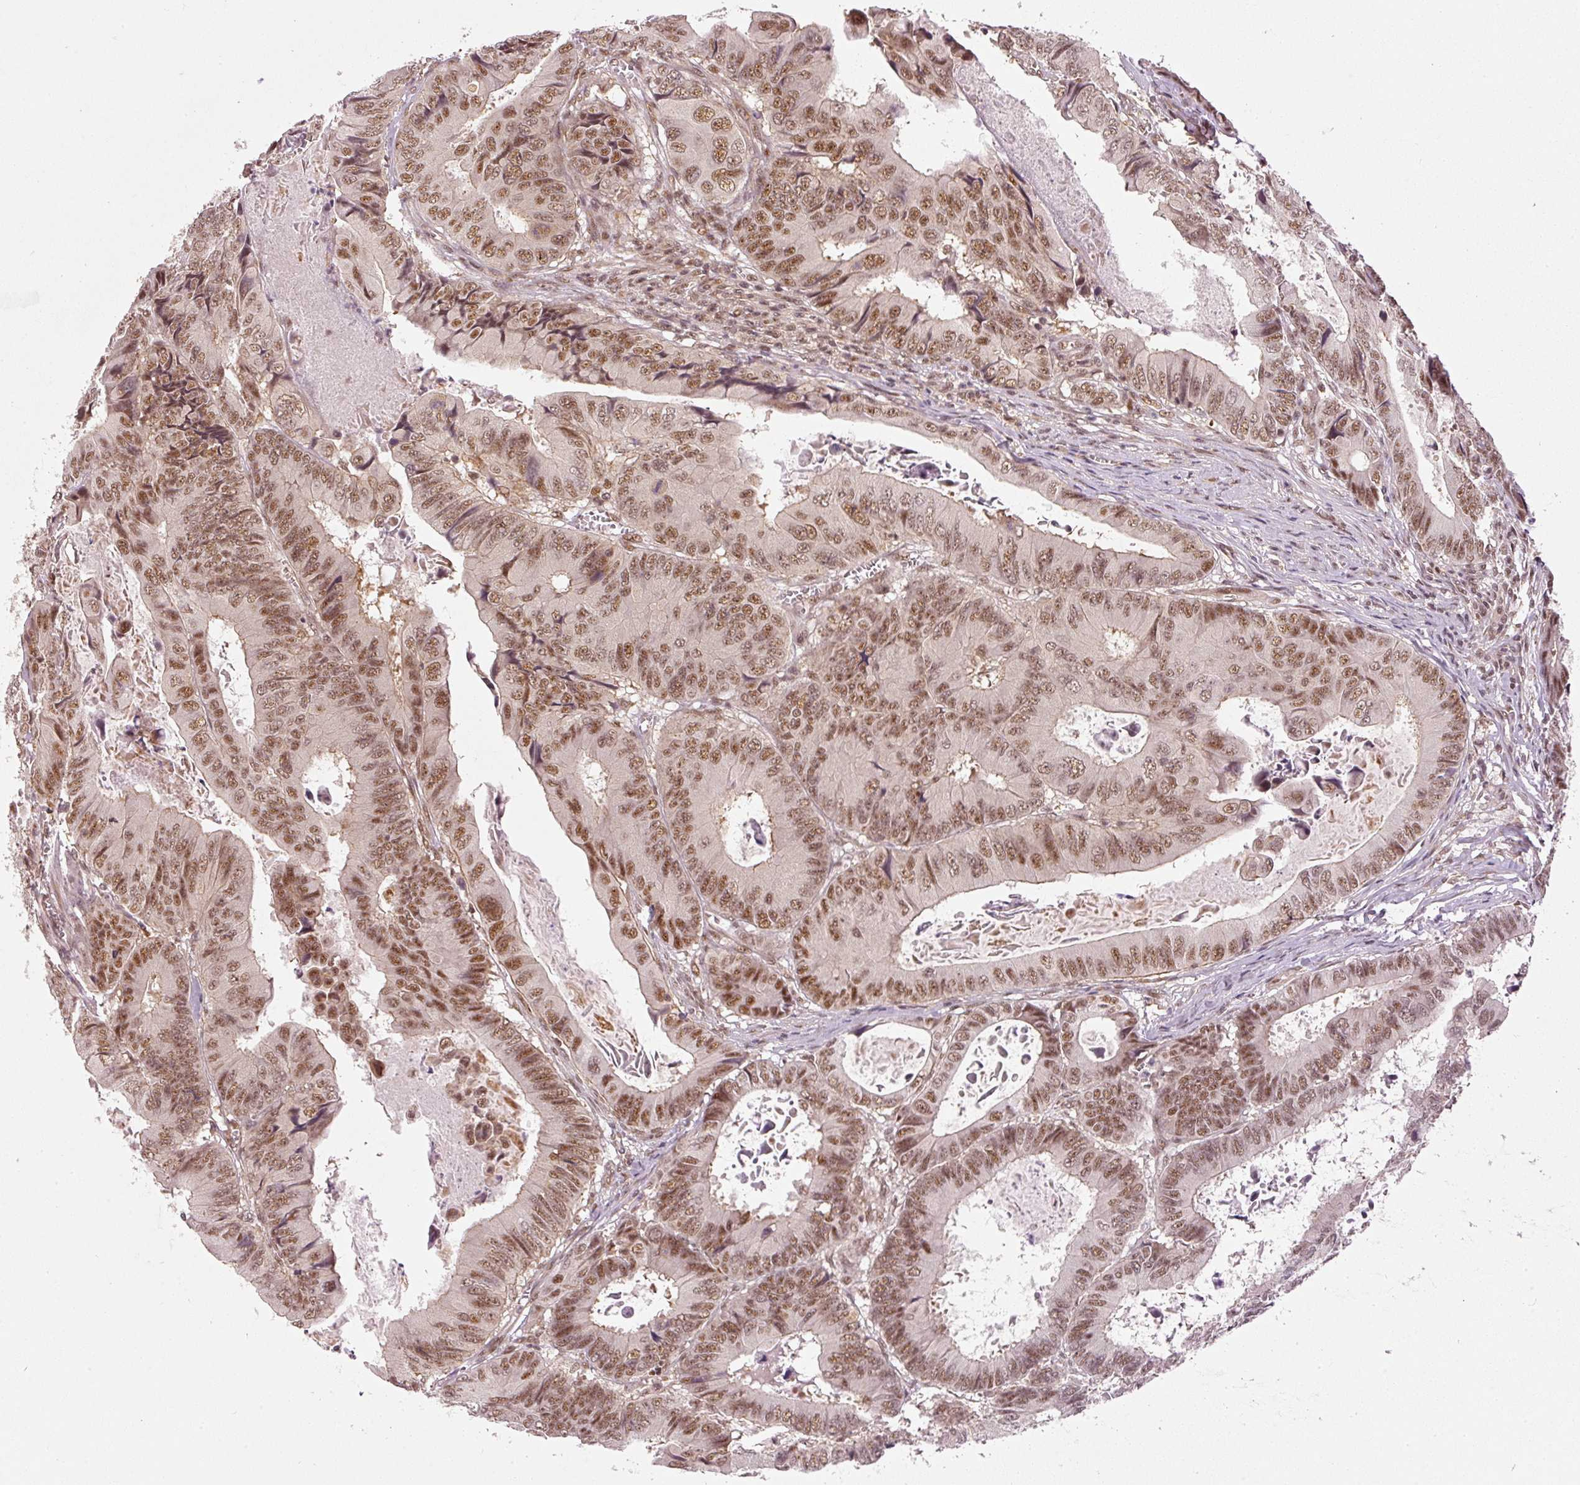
{"staining": {"intensity": "moderate", "quantity": ">75%", "location": "nuclear"}, "tissue": "colorectal cancer", "cell_type": "Tumor cells", "image_type": "cancer", "snomed": [{"axis": "morphology", "description": "Adenocarcinoma, NOS"}, {"axis": "topography", "description": "Colon"}], "caption": "Immunohistochemistry of colorectal cancer shows medium levels of moderate nuclear positivity in approximately >75% of tumor cells.", "gene": "THOC6", "patient": {"sex": "male", "age": 85}}